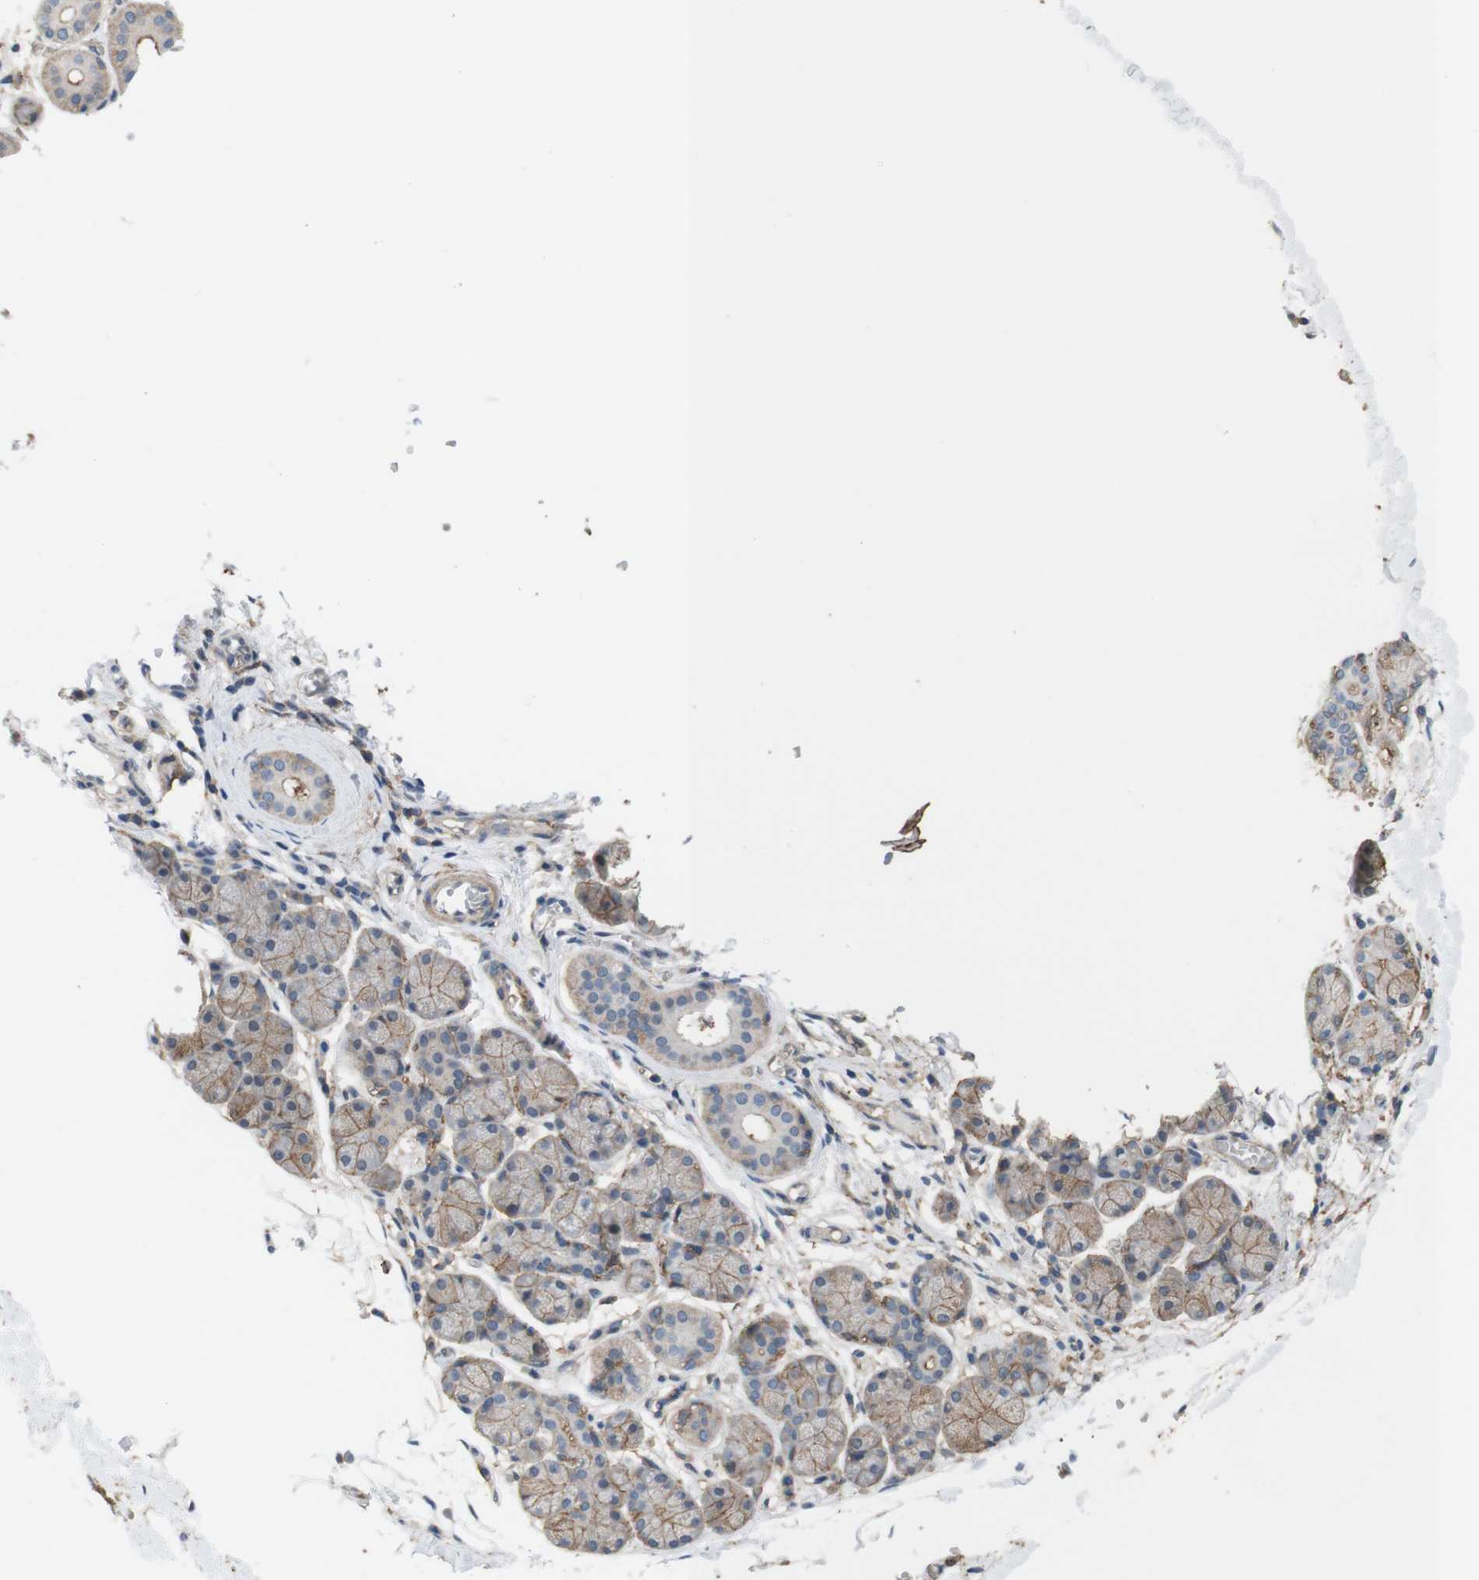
{"staining": {"intensity": "weak", "quantity": "25%-75%", "location": "cytoplasmic/membranous"}, "tissue": "salivary gland", "cell_type": "Glandular cells", "image_type": "normal", "snomed": [{"axis": "morphology", "description": "Normal tissue, NOS"}, {"axis": "topography", "description": "Salivary gland"}], "caption": "Salivary gland stained with immunohistochemistry demonstrates weak cytoplasmic/membranous expression in about 25%-75% of glandular cells. (DAB IHC, brown staining for protein, blue staining for nuclei).", "gene": "ATP2B1", "patient": {"sex": "female", "age": 24}}